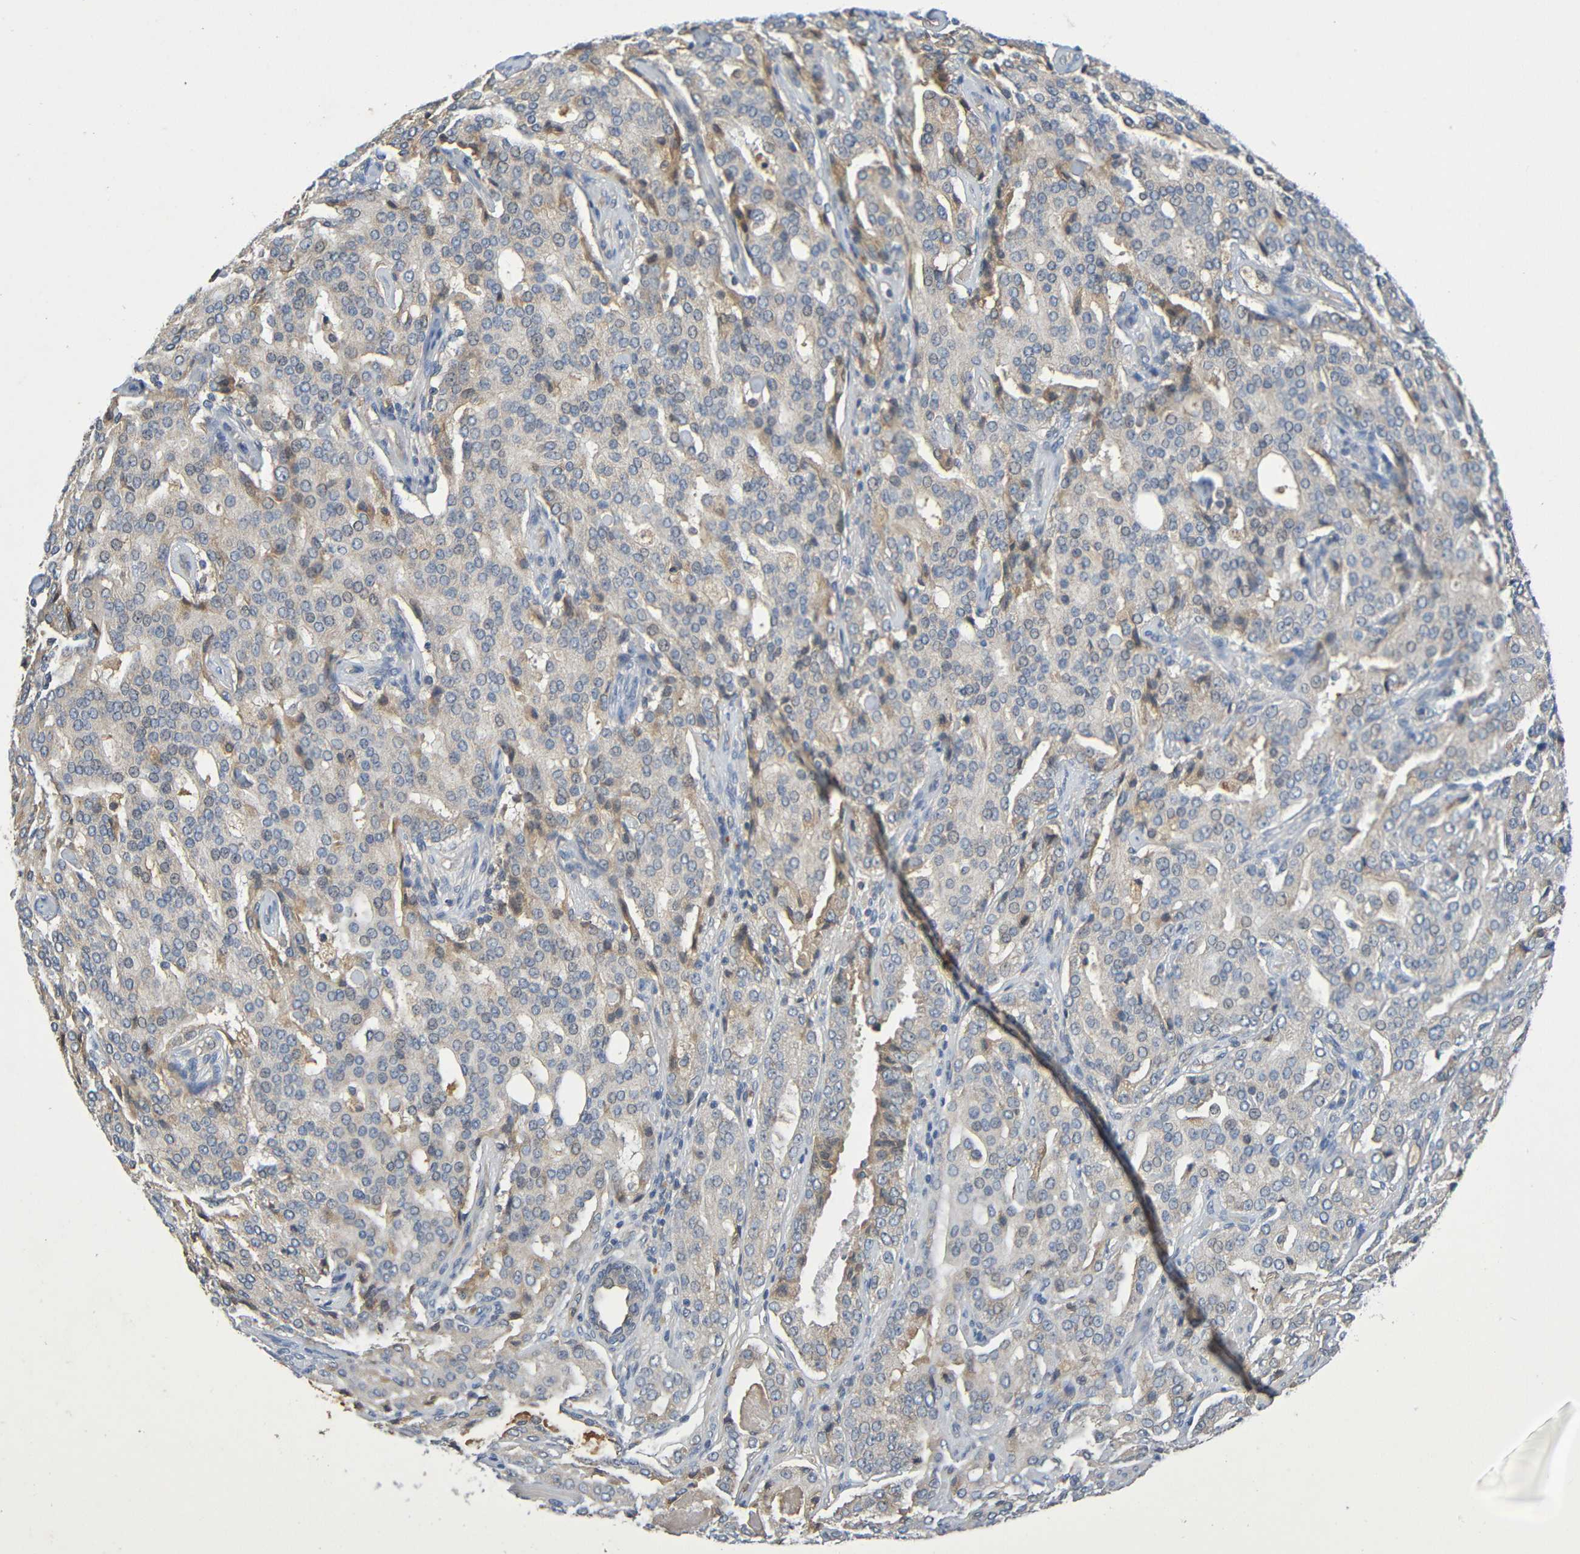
{"staining": {"intensity": "weak", "quantity": "25%-75%", "location": "cytoplasmic/membranous"}, "tissue": "prostate cancer", "cell_type": "Tumor cells", "image_type": "cancer", "snomed": [{"axis": "morphology", "description": "Adenocarcinoma, High grade"}, {"axis": "topography", "description": "Prostate"}], "caption": "The immunohistochemical stain labels weak cytoplasmic/membranous expression in tumor cells of adenocarcinoma (high-grade) (prostate) tissue.", "gene": "C1QA", "patient": {"sex": "male", "age": 72}}